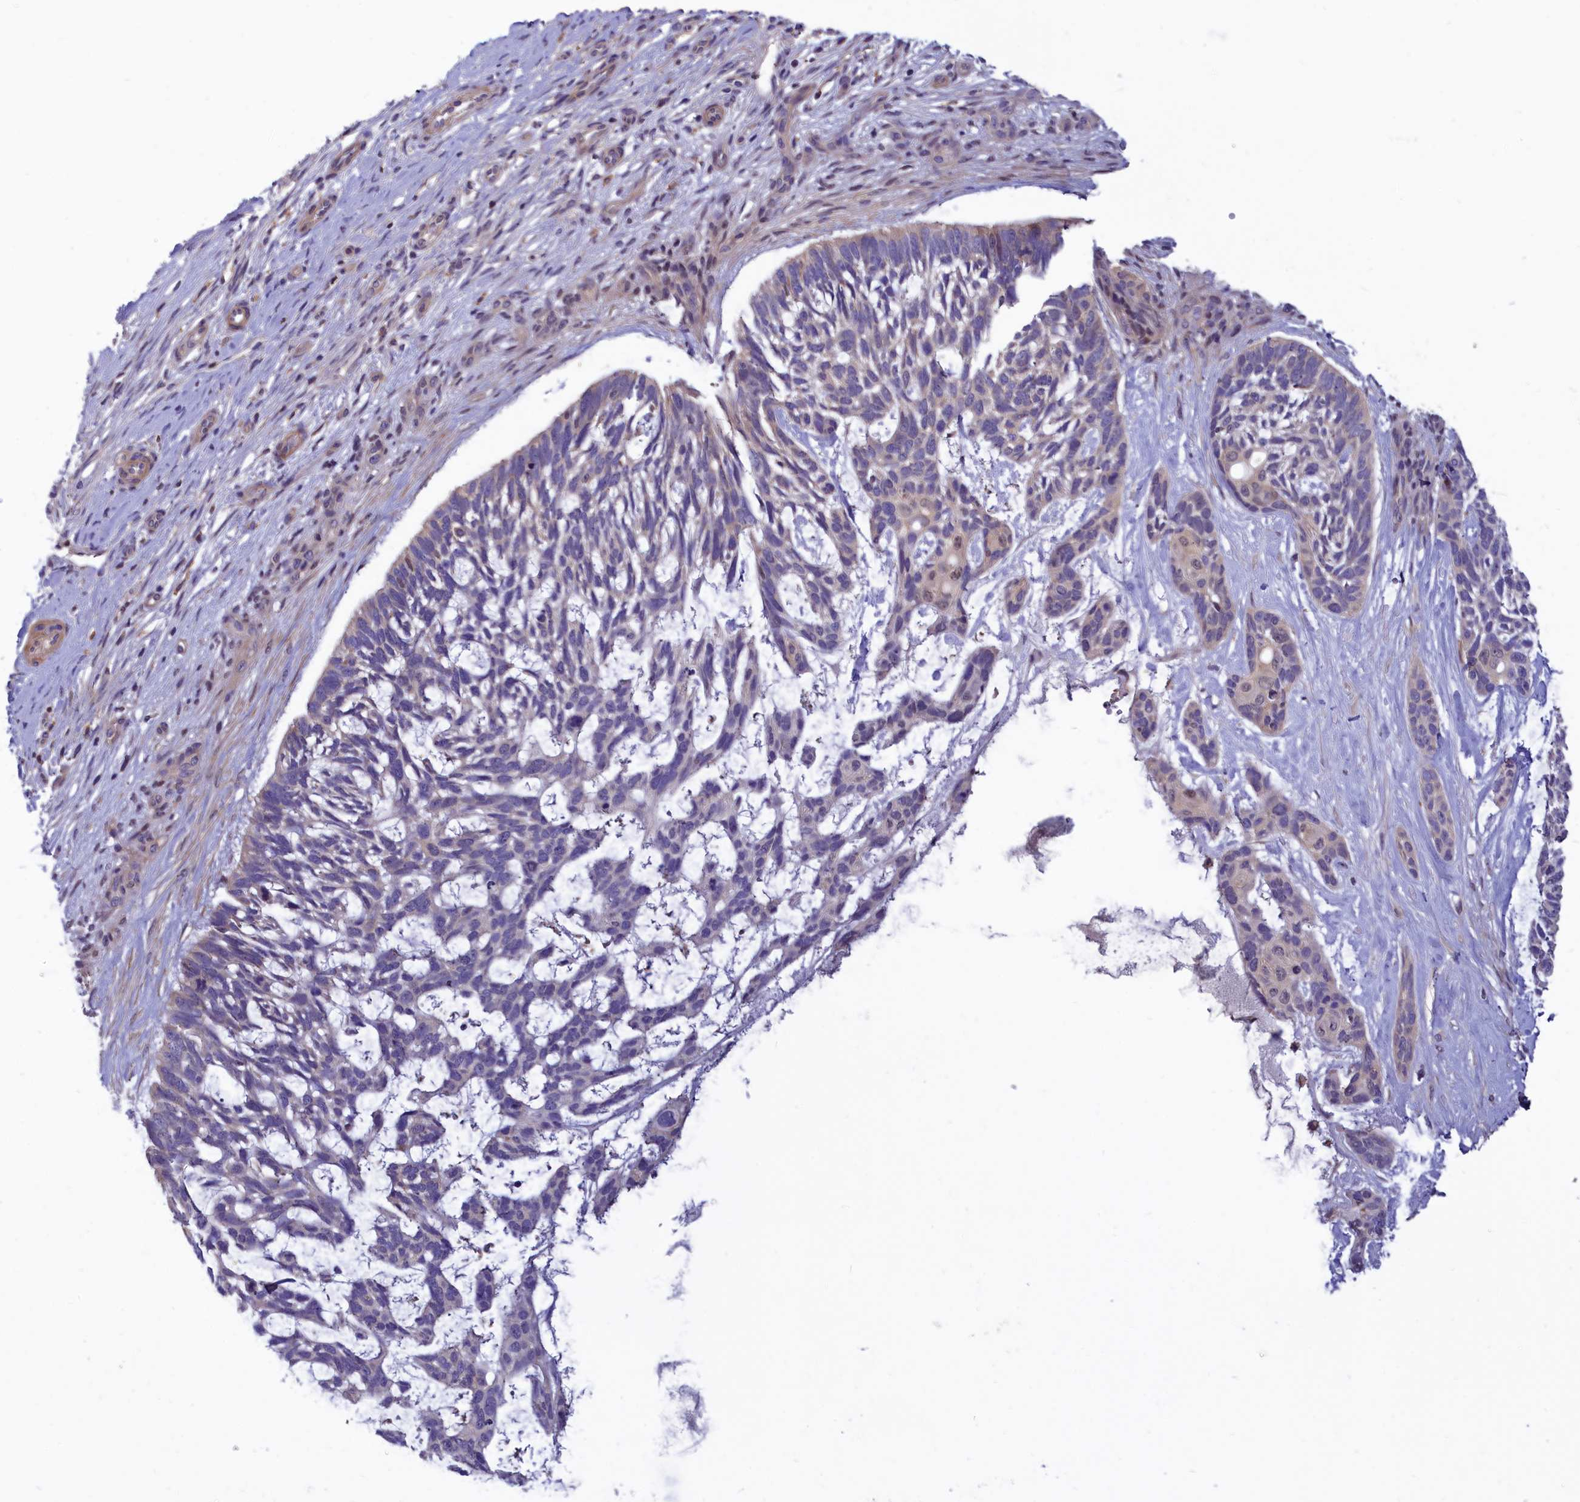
{"staining": {"intensity": "weak", "quantity": "<25%", "location": "cytoplasmic/membranous"}, "tissue": "skin cancer", "cell_type": "Tumor cells", "image_type": "cancer", "snomed": [{"axis": "morphology", "description": "Basal cell carcinoma"}, {"axis": "topography", "description": "Skin"}], "caption": "DAB immunohistochemical staining of skin cancer shows no significant positivity in tumor cells.", "gene": "AMDHD2", "patient": {"sex": "male", "age": 88}}